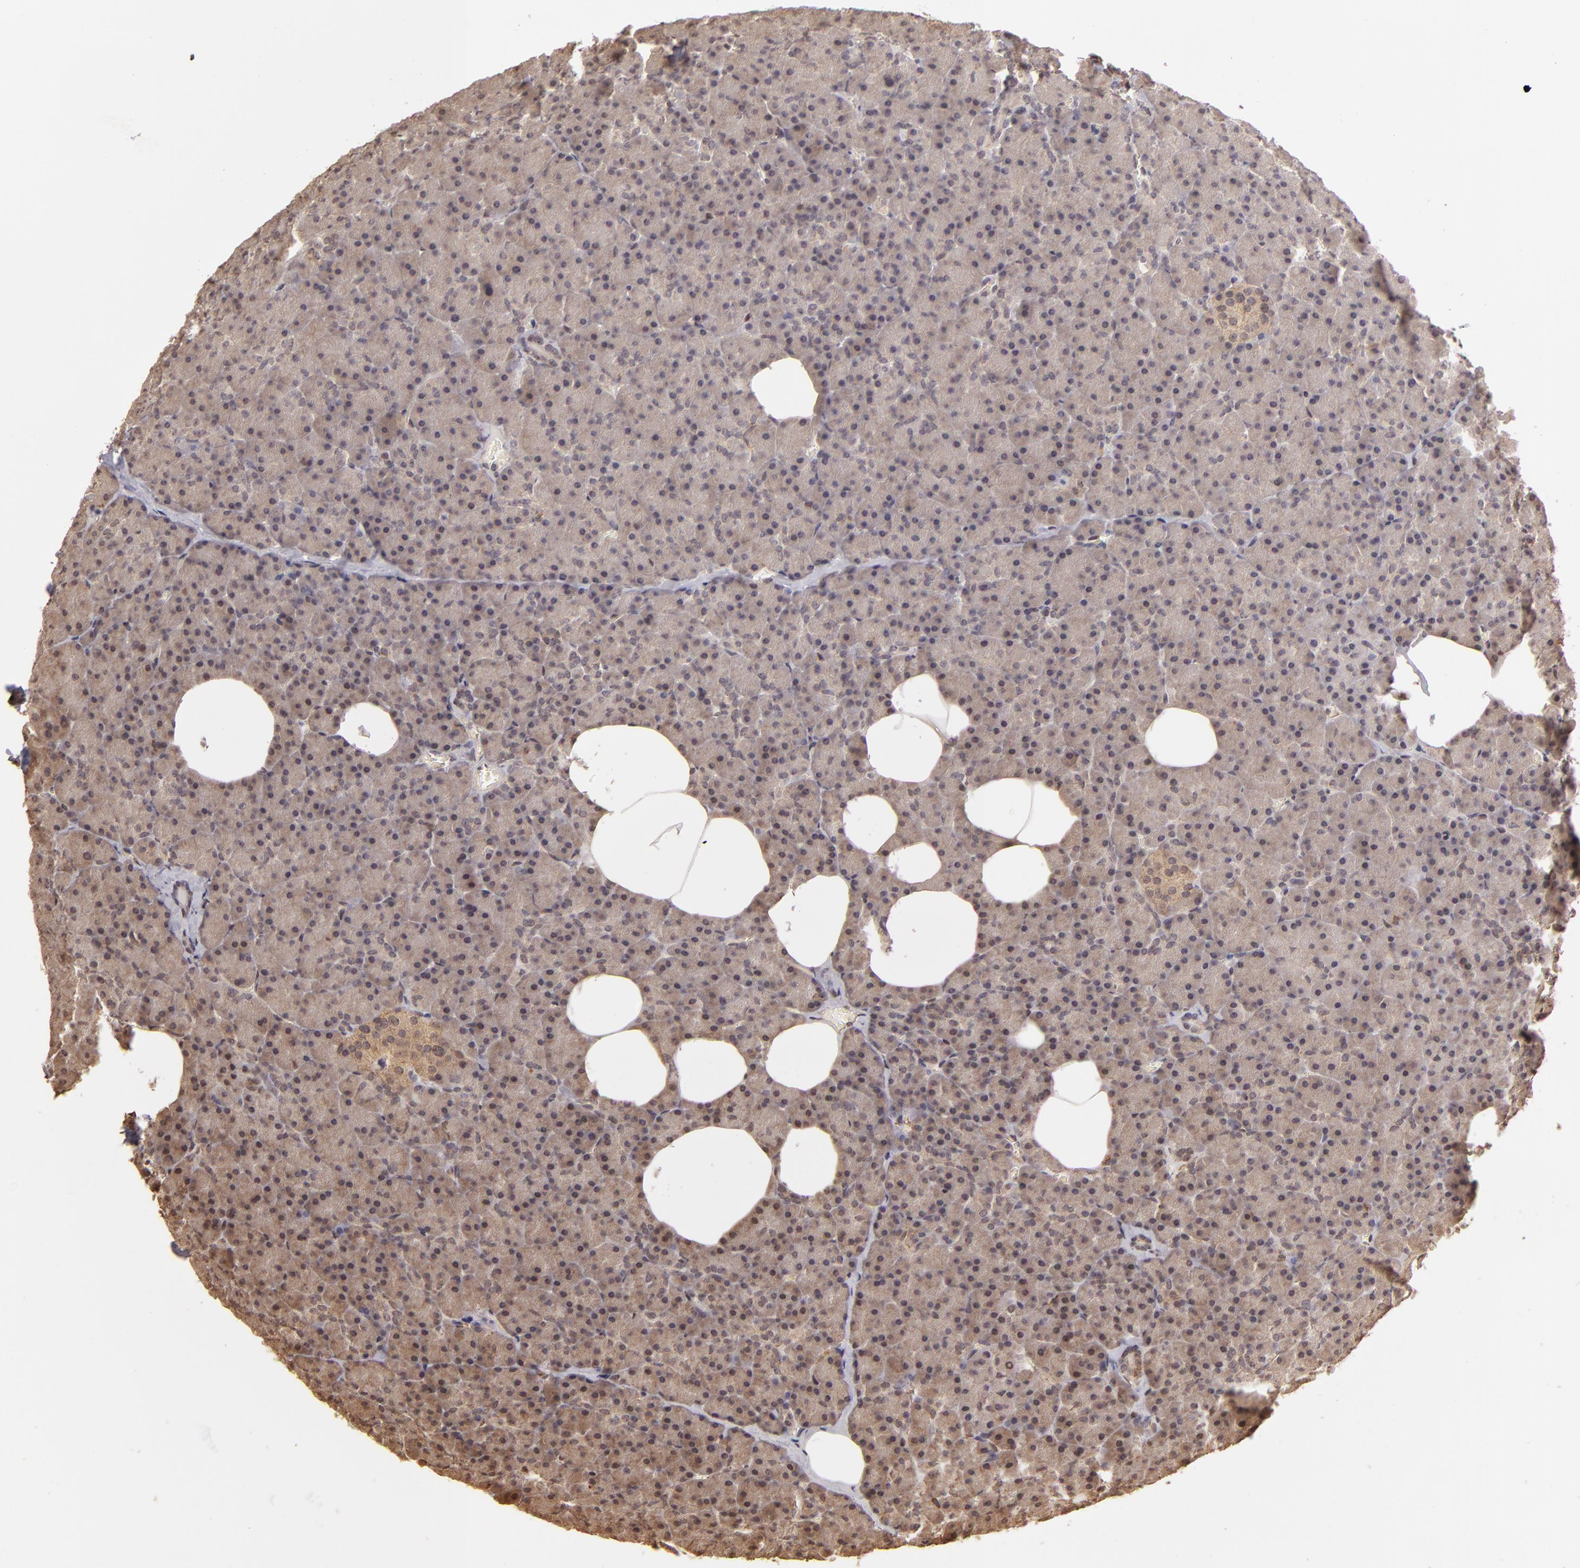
{"staining": {"intensity": "weak", "quantity": ">75%", "location": "cytoplasmic/membranous"}, "tissue": "pancreas", "cell_type": "Exocrine glandular cells", "image_type": "normal", "snomed": [{"axis": "morphology", "description": "Normal tissue, NOS"}, {"axis": "topography", "description": "Pancreas"}], "caption": "IHC of unremarkable human pancreas reveals low levels of weak cytoplasmic/membranous staining in about >75% of exocrine glandular cells.", "gene": "ARPC2", "patient": {"sex": "female", "age": 35}}